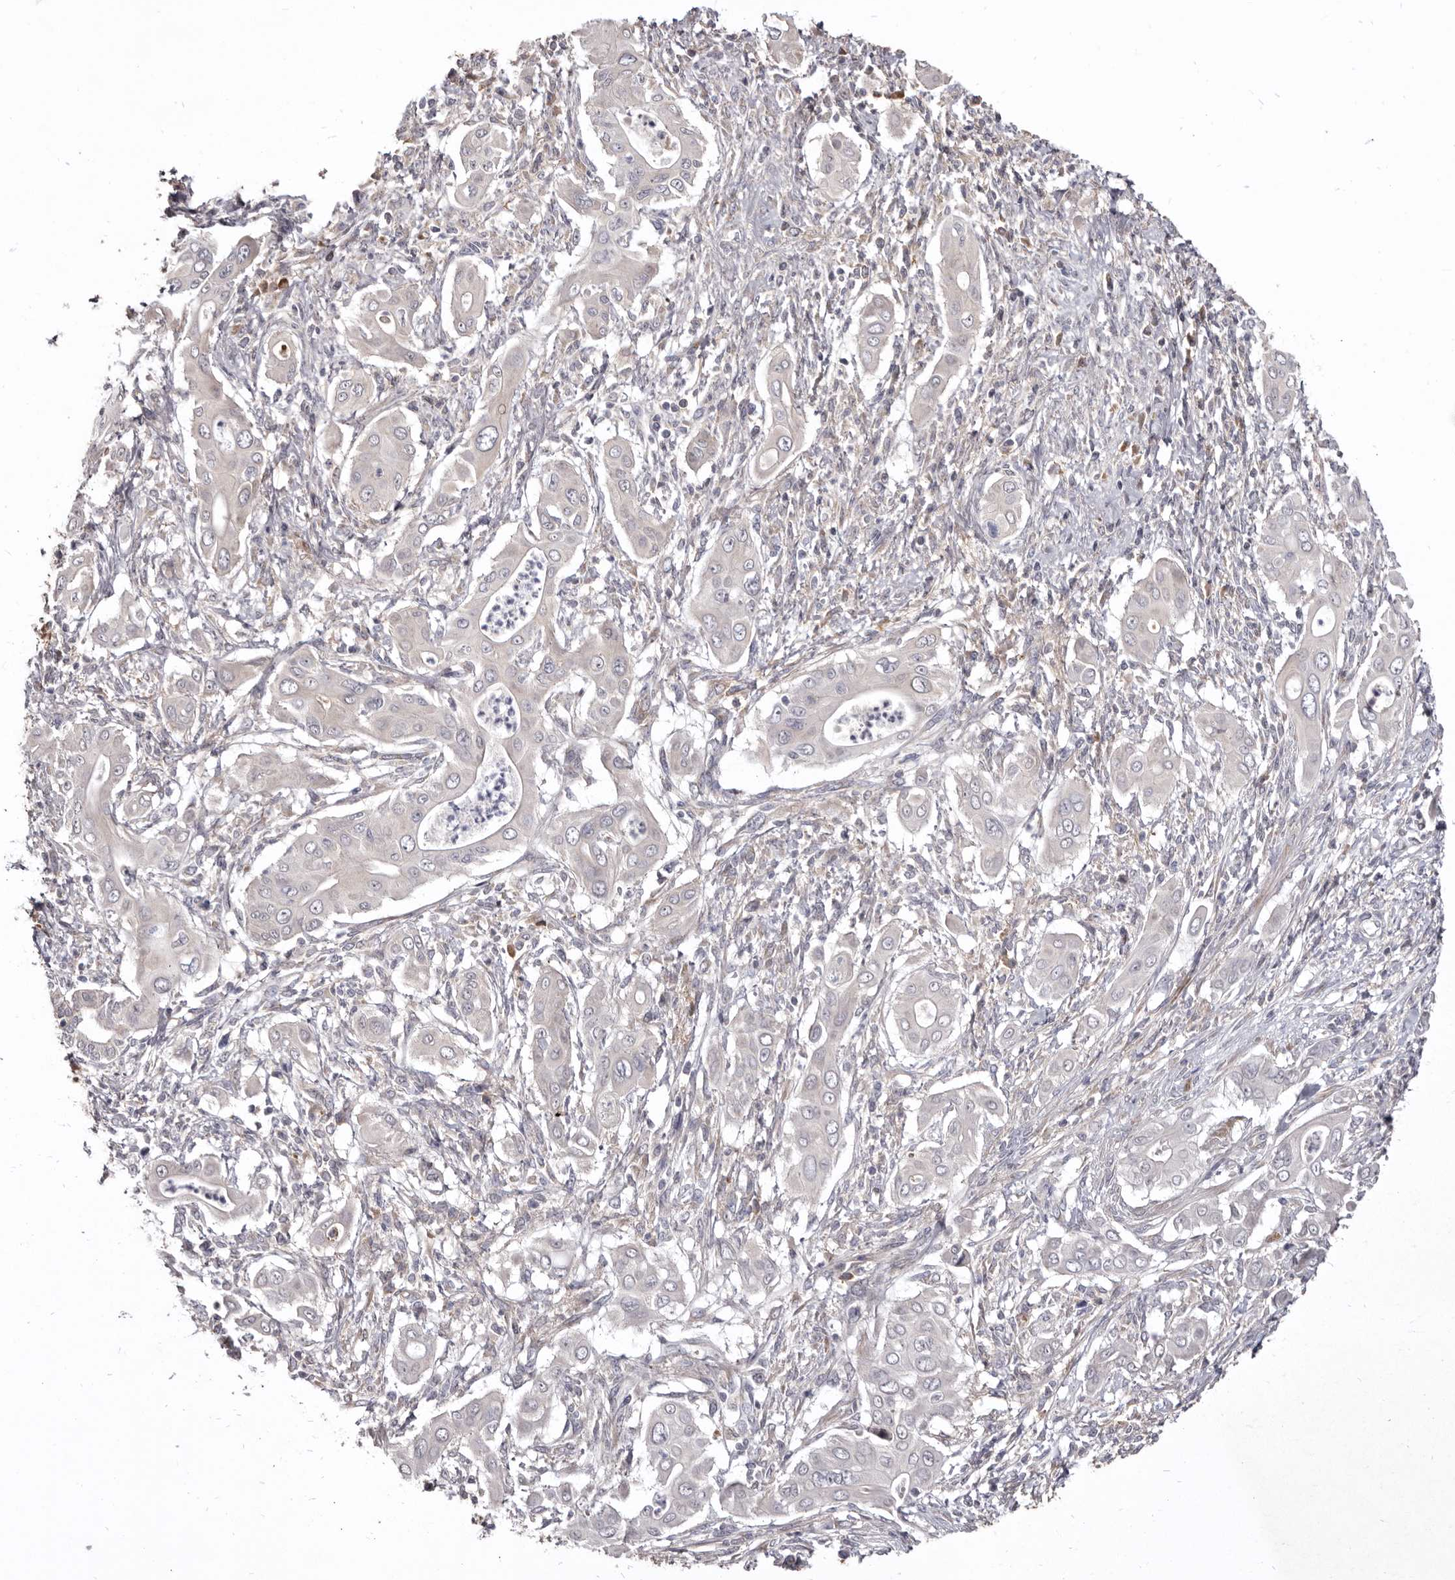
{"staining": {"intensity": "negative", "quantity": "none", "location": "none"}, "tissue": "pancreatic cancer", "cell_type": "Tumor cells", "image_type": "cancer", "snomed": [{"axis": "morphology", "description": "Adenocarcinoma, NOS"}, {"axis": "topography", "description": "Pancreas"}], "caption": "Pancreatic cancer was stained to show a protein in brown. There is no significant positivity in tumor cells.", "gene": "NENF", "patient": {"sex": "male", "age": 58}}